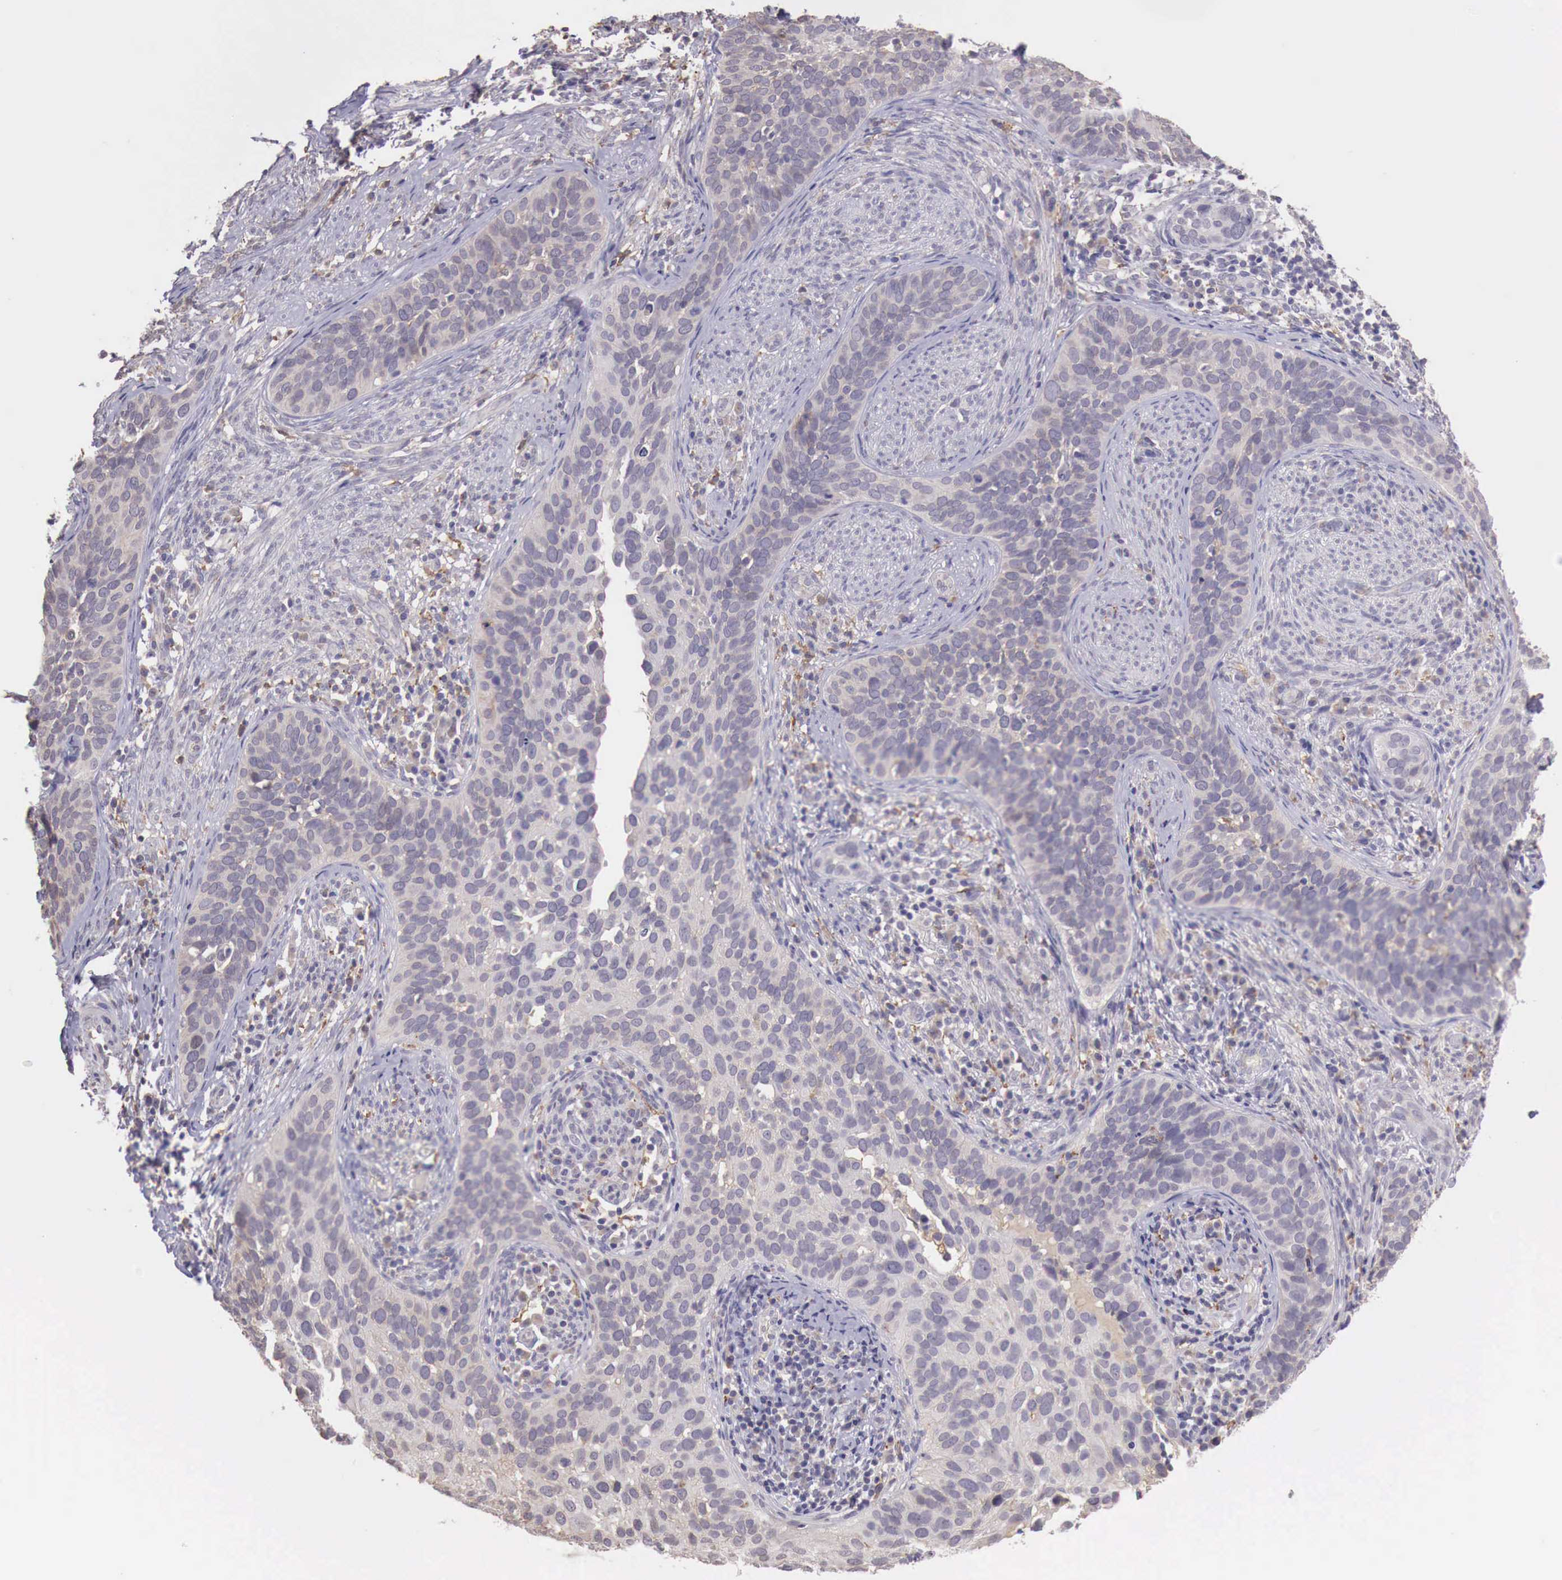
{"staining": {"intensity": "weak", "quantity": "25%-75%", "location": "cytoplasmic/membranous"}, "tissue": "cervical cancer", "cell_type": "Tumor cells", "image_type": "cancer", "snomed": [{"axis": "morphology", "description": "Squamous cell carcinoma, NOS"}, {"axis": "topography", "description": "Cervix"}], "caption": "Cervical squamous cell carcinoma stained with a protein marker reveals weak staining in tumor cells.", "gene": "CHRDL1", "patient": {"sex": "female", "age": 31}}